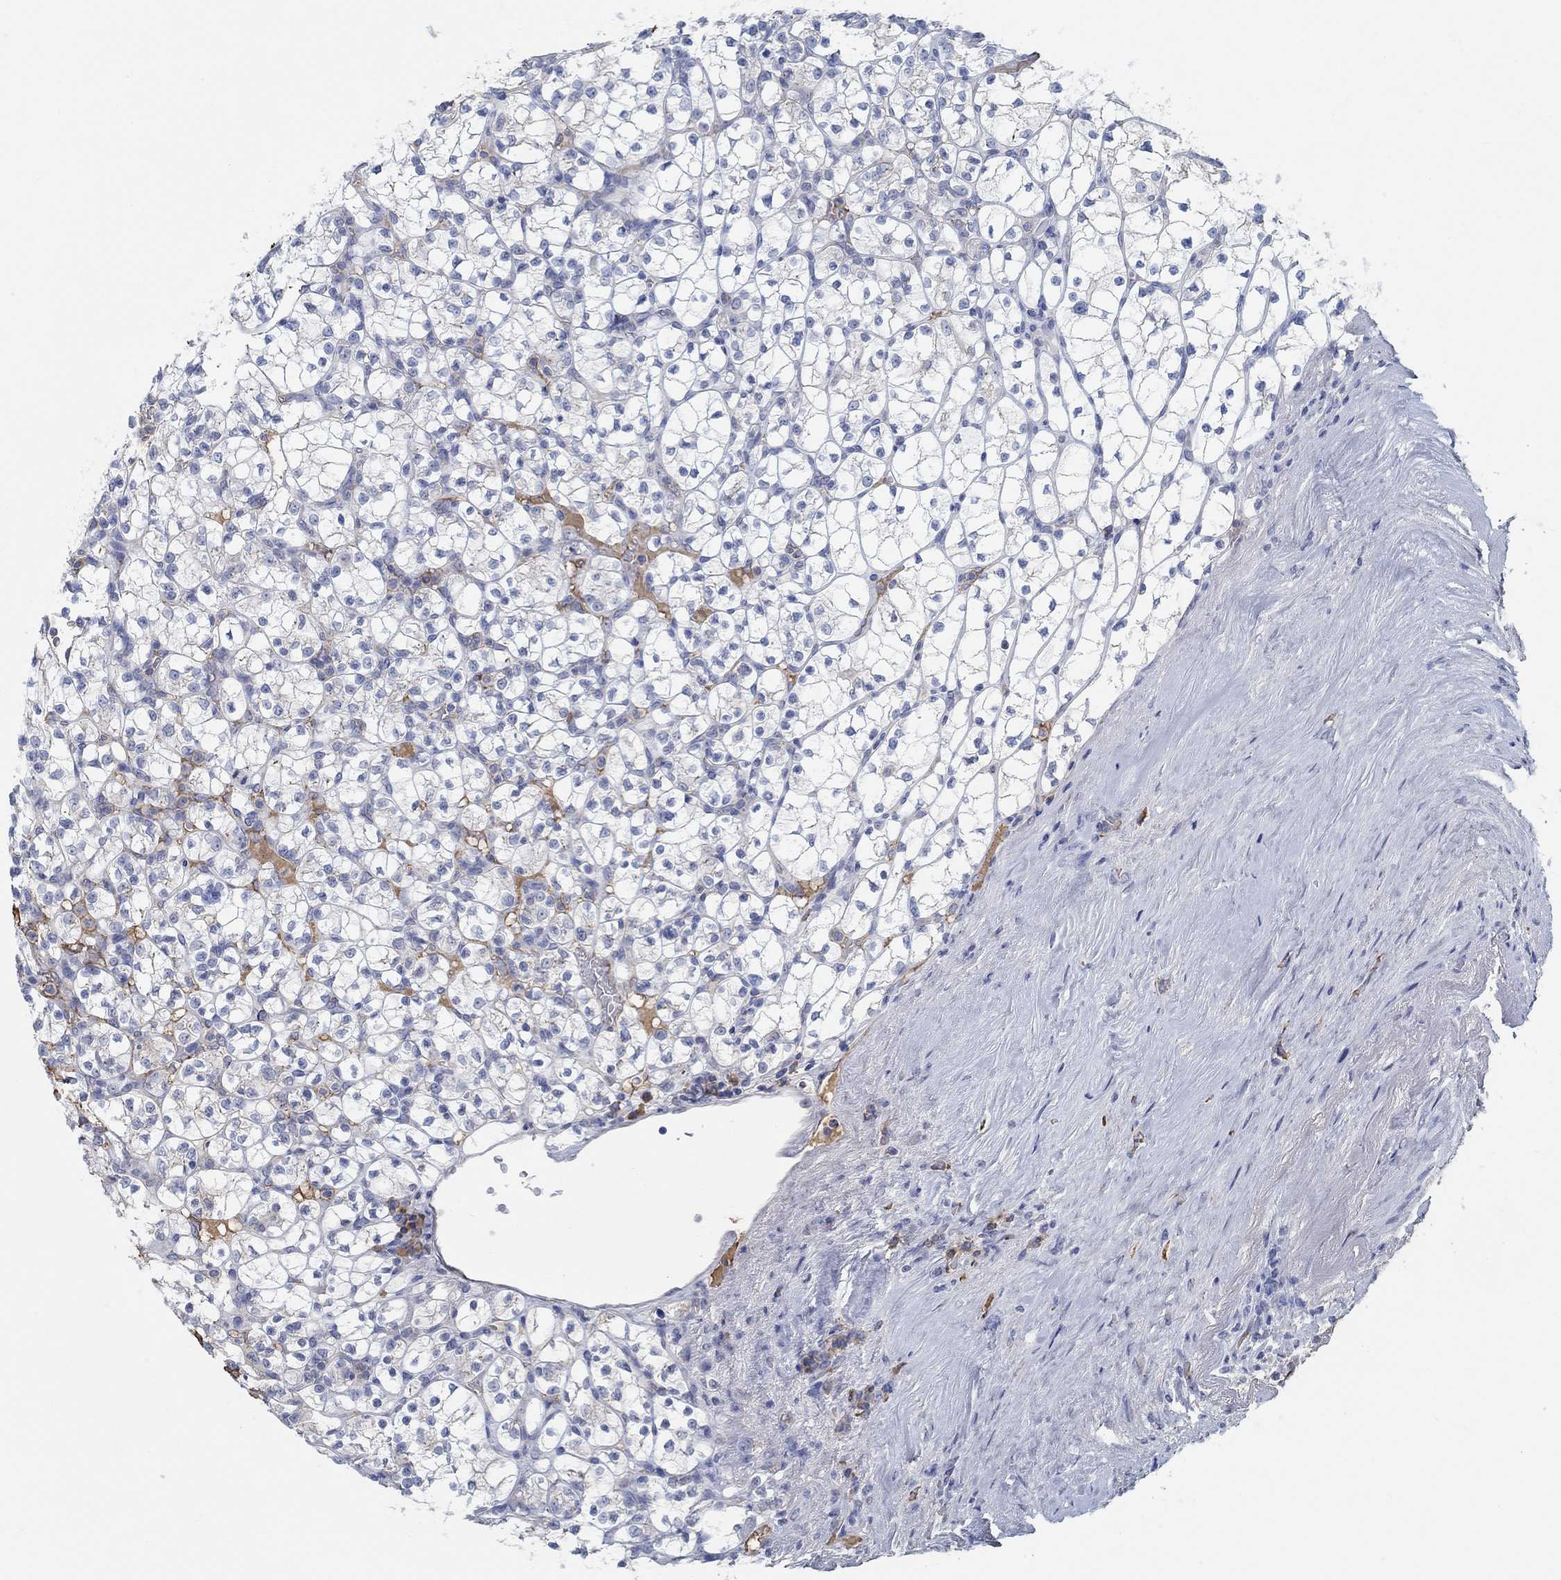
{"staining": {"intensity": "negative", "quantity": "none", "location": "none"}, "tissue": "renal cancer", "cell_type": "Tumor cells", "image_type": "cancer", "snomed": [{"axis": "morphology", "description": "Adenocarcinoma, NOS"}, {"axis": "topography", "description": "Kidney"}], "caption": "This is an immunohistochemistry micrograph of human renal cancer (adenocarcinoma). There is no expression in tumor cells.", "gene": "TEKT4", "patient": {"sex": "female", "age": 89}}